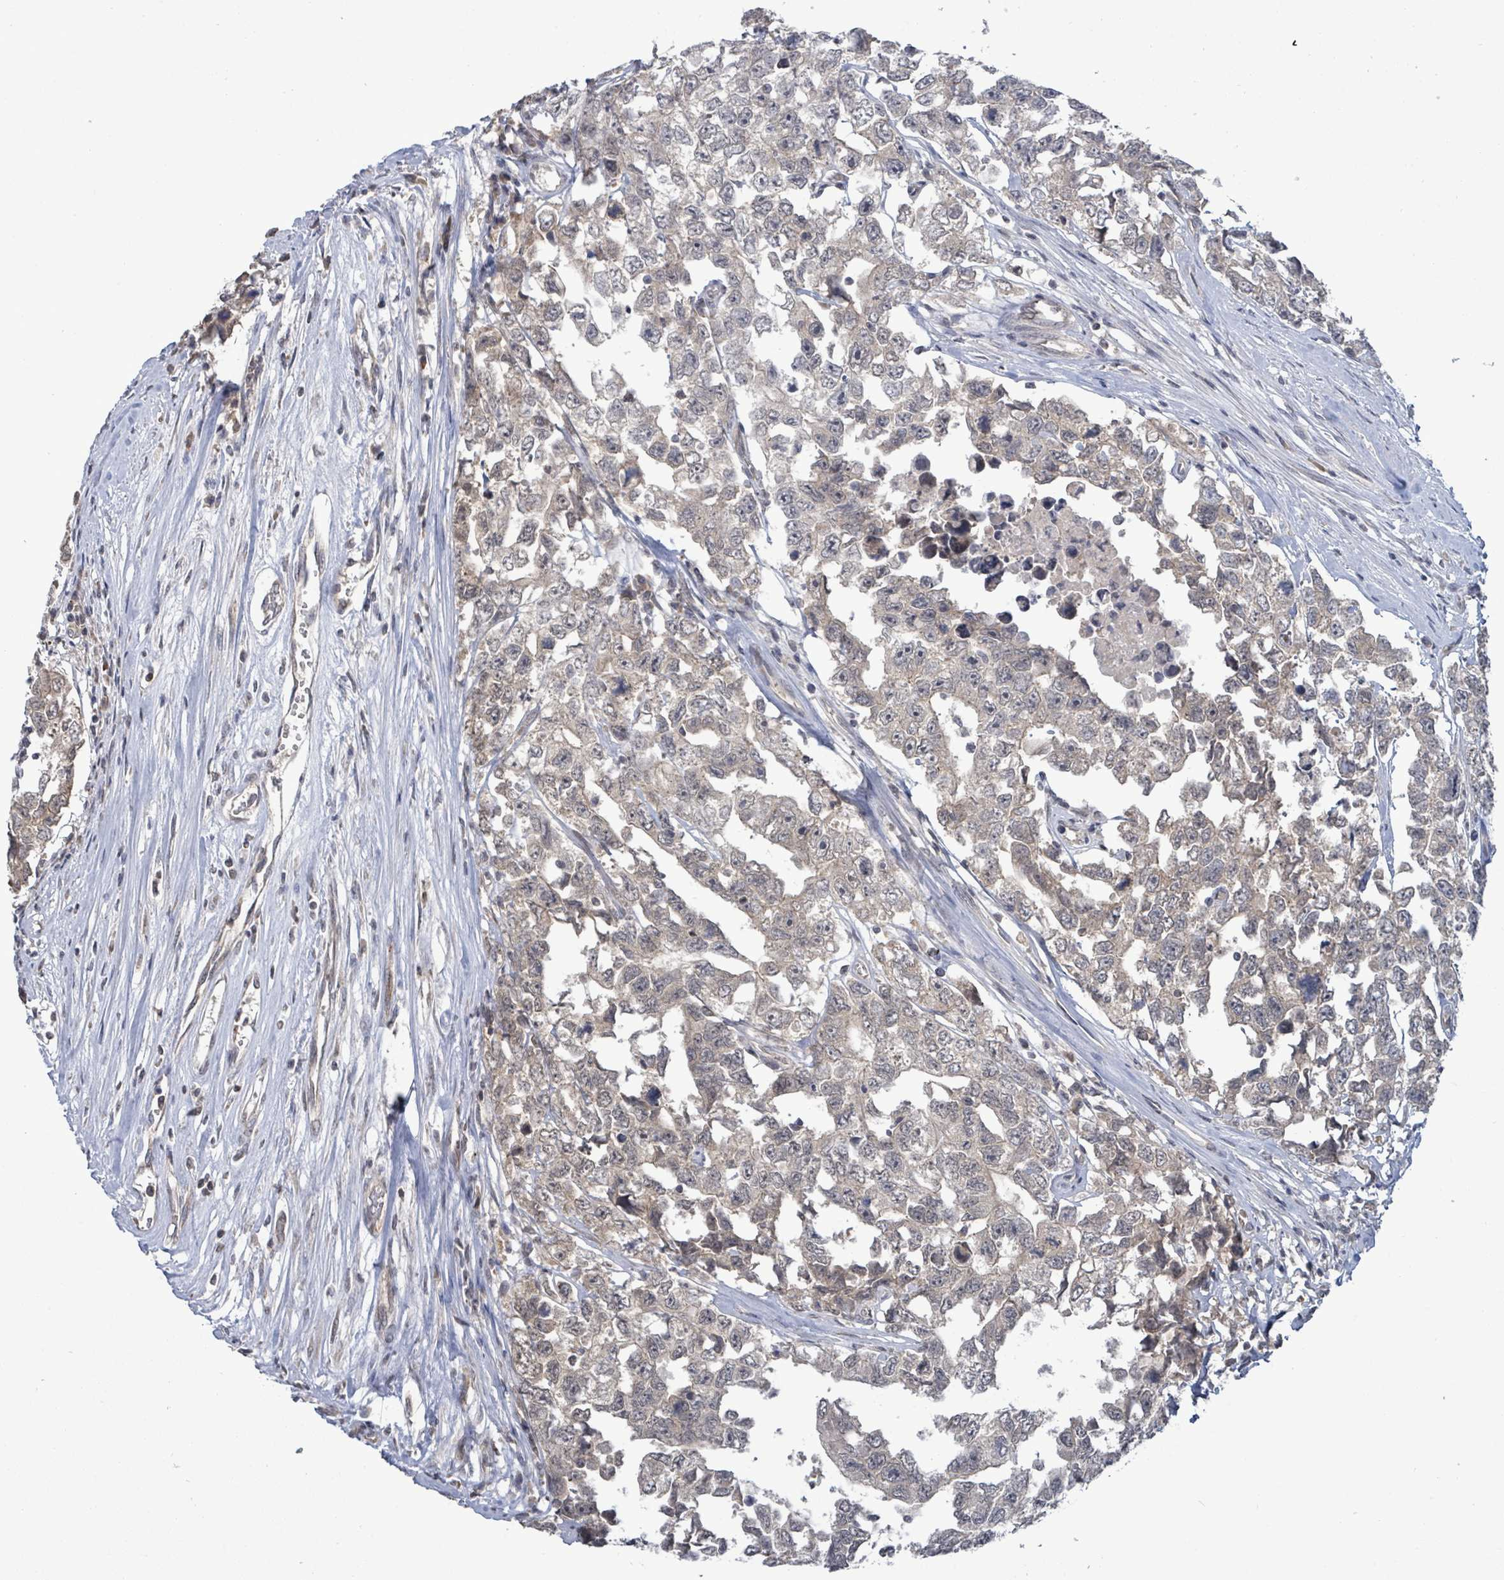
{"staining": {"intensity": "weak", "quantity": "<25%", "location": "cytoplasmic/membranous"}, "tissue": "testis cancer", "cell_type": "Tumor cells", "image_type": "cancer", "snomed": [{"axis": "morphology", "description": "Carcinoma, Embryonal, NOS"}, {"axis": "topography", "description": "Testis"}], "caption": "This histopathology image is of testis embryonal carcinoma stained with immunohistochemistry (IHC) to label a protein in brown with the nuclei are counter-stained blue. There is no staining in tumor cells.", "gene": "COQ10B", "patient": {"sex": "male", "age": 22}}